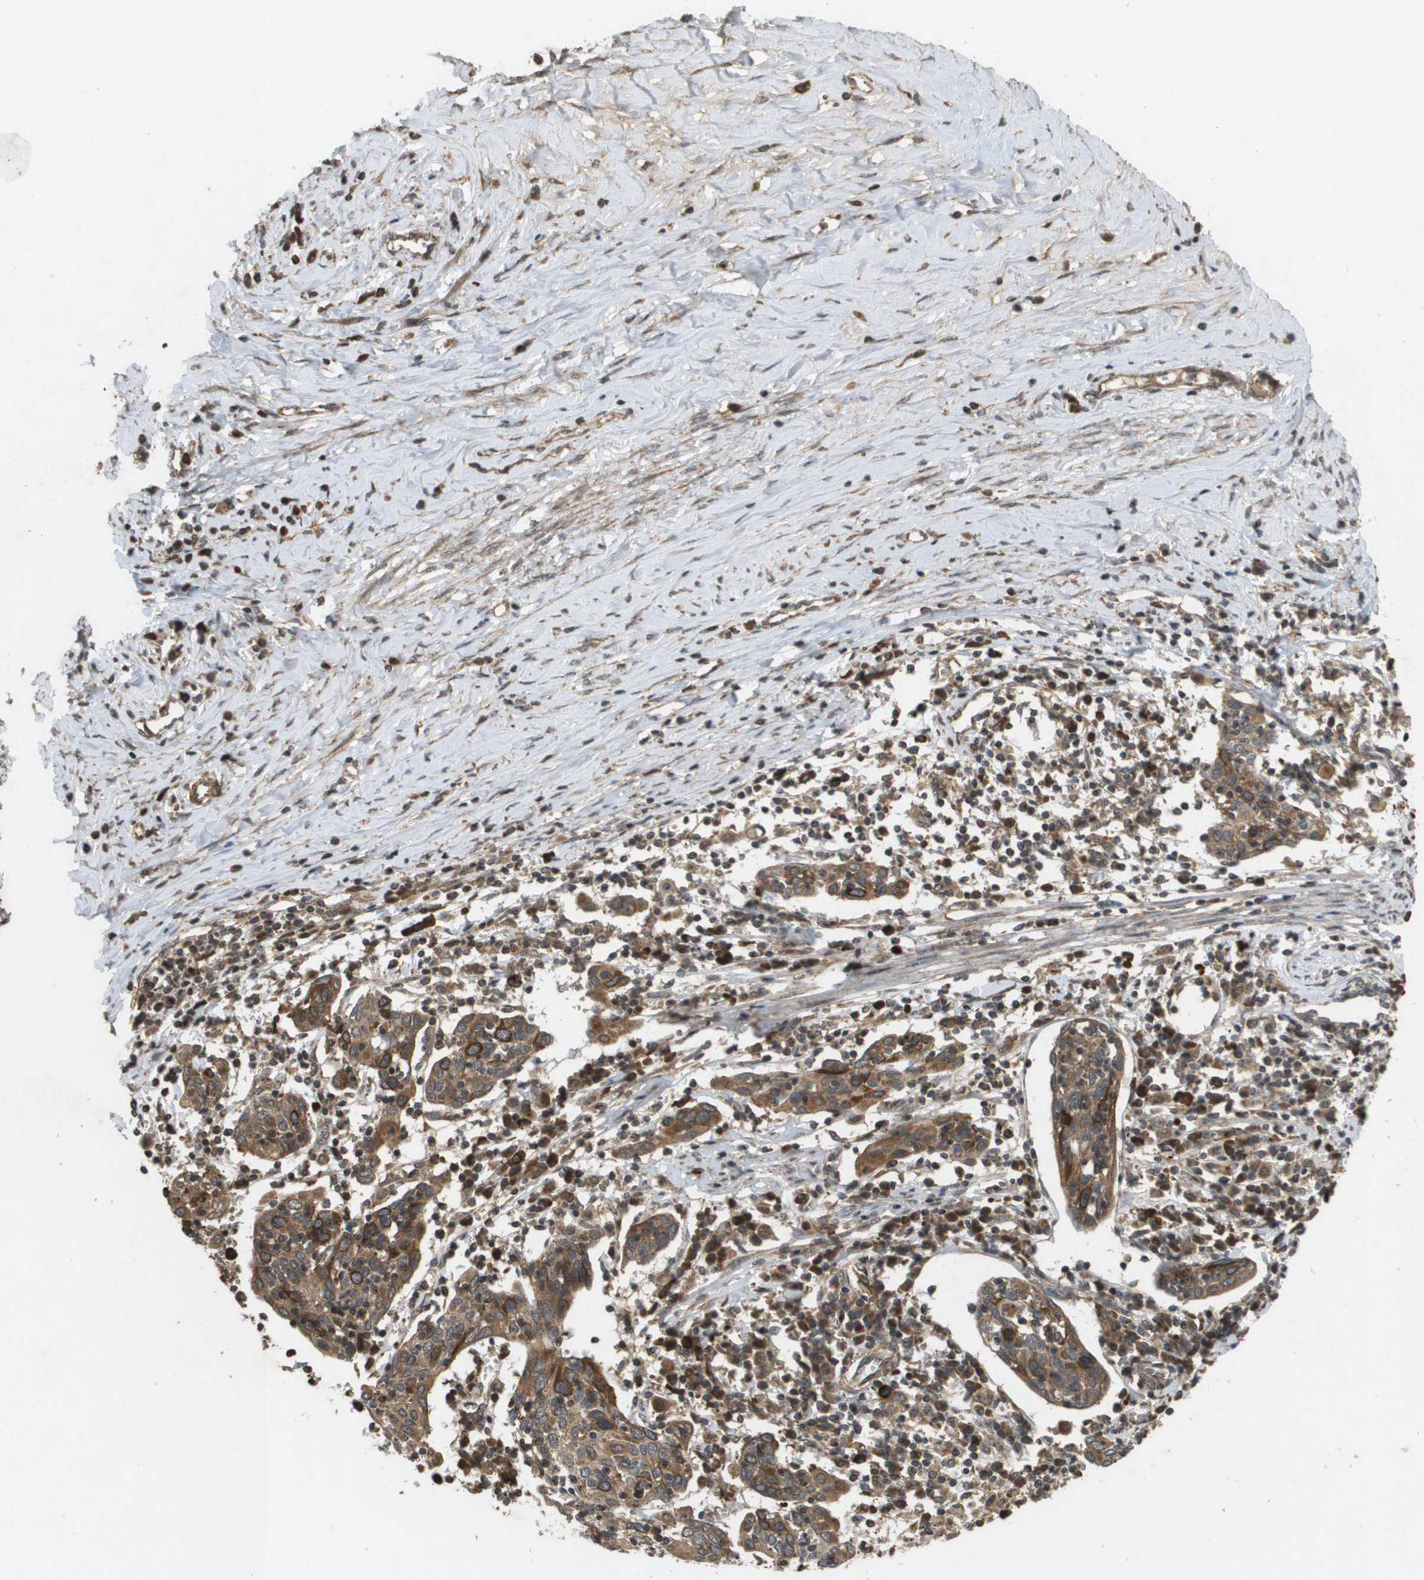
{"staining": {"intensity": "strong", "quantity": ">75%", "location": "cytoplasmic/membranous"}, "tissue": "cervical cancer", "cell_type": "Tumor cells", "image_type": "cancer", "snomed": [{"axis": "morphology", "description": "Squamous cell carcinoma, NOS"}, {"axis": "topography", "description": "Cervix"}], "caption": "Immunohistochemical staining of cervical squamous cell carcinoma displays high levels of strong cytoplasmic/membranous protein expression in about >75% of tumor cells. The protein is shown in brown color, while the nuclei are stained blue.", "gene": "KIF11", "patient": {"sex": "female", "age": 40}}